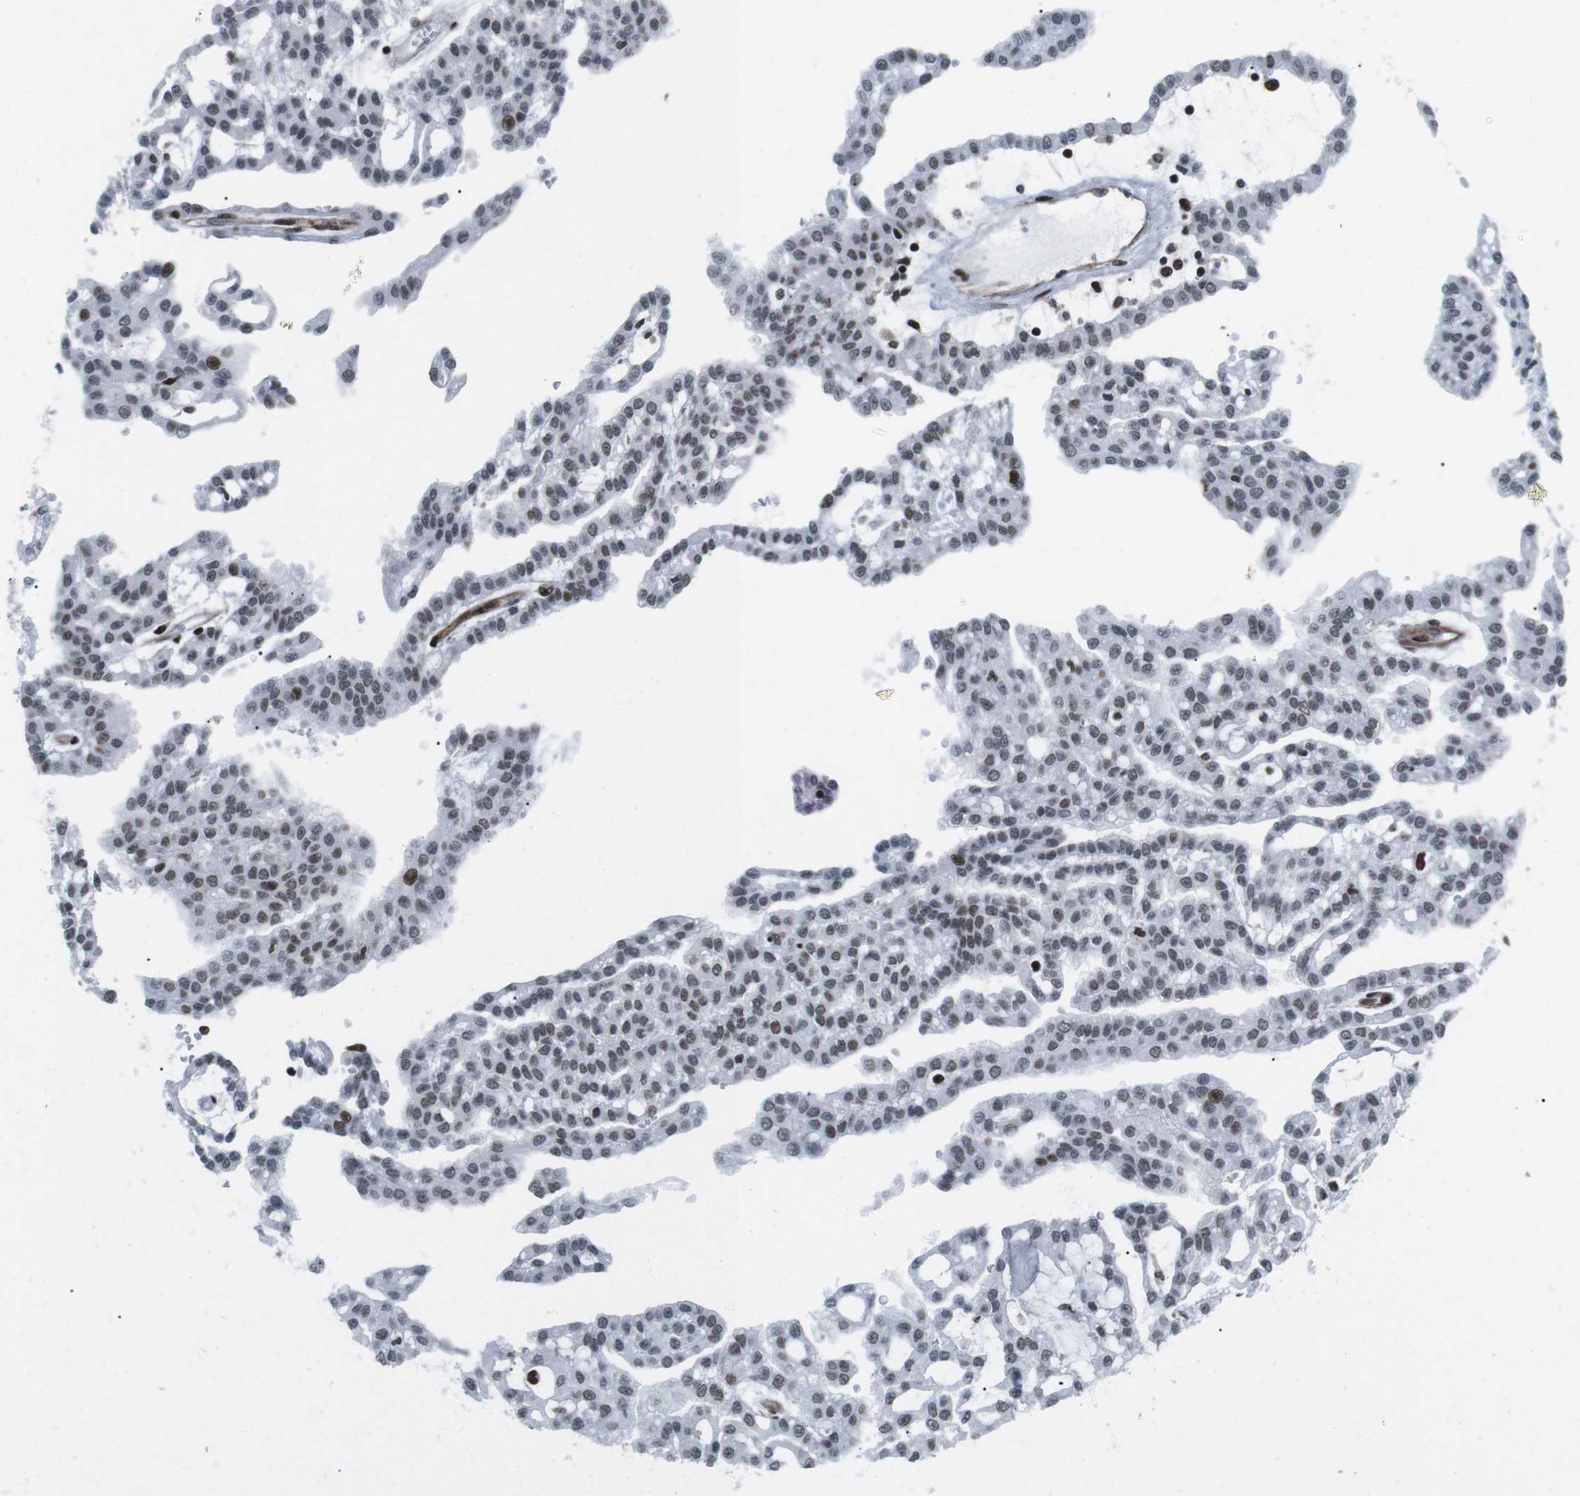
{"staining": {"intensity": "moderate", "quantity": "25%-75%", "location": "nuclear"}, "tissue": "renal cancer", "cell_type": "Tumor cells", "image_type": "cancer", "snomed": [{"axis": "morphology", "description": "Adenocarcinoma, NOS"}, {"axis": "topography", "description": "Kidney"}], "caption": "IHC photomicrograph of human renal cancer (adenocarcinoma) stained for a protein (brown), which displays medium levels of moderate nuclear expression in approximately 25%-75% of tumor cells.", "gene": "ARID1A", "patient": {"sex": "male", "age": 63}}